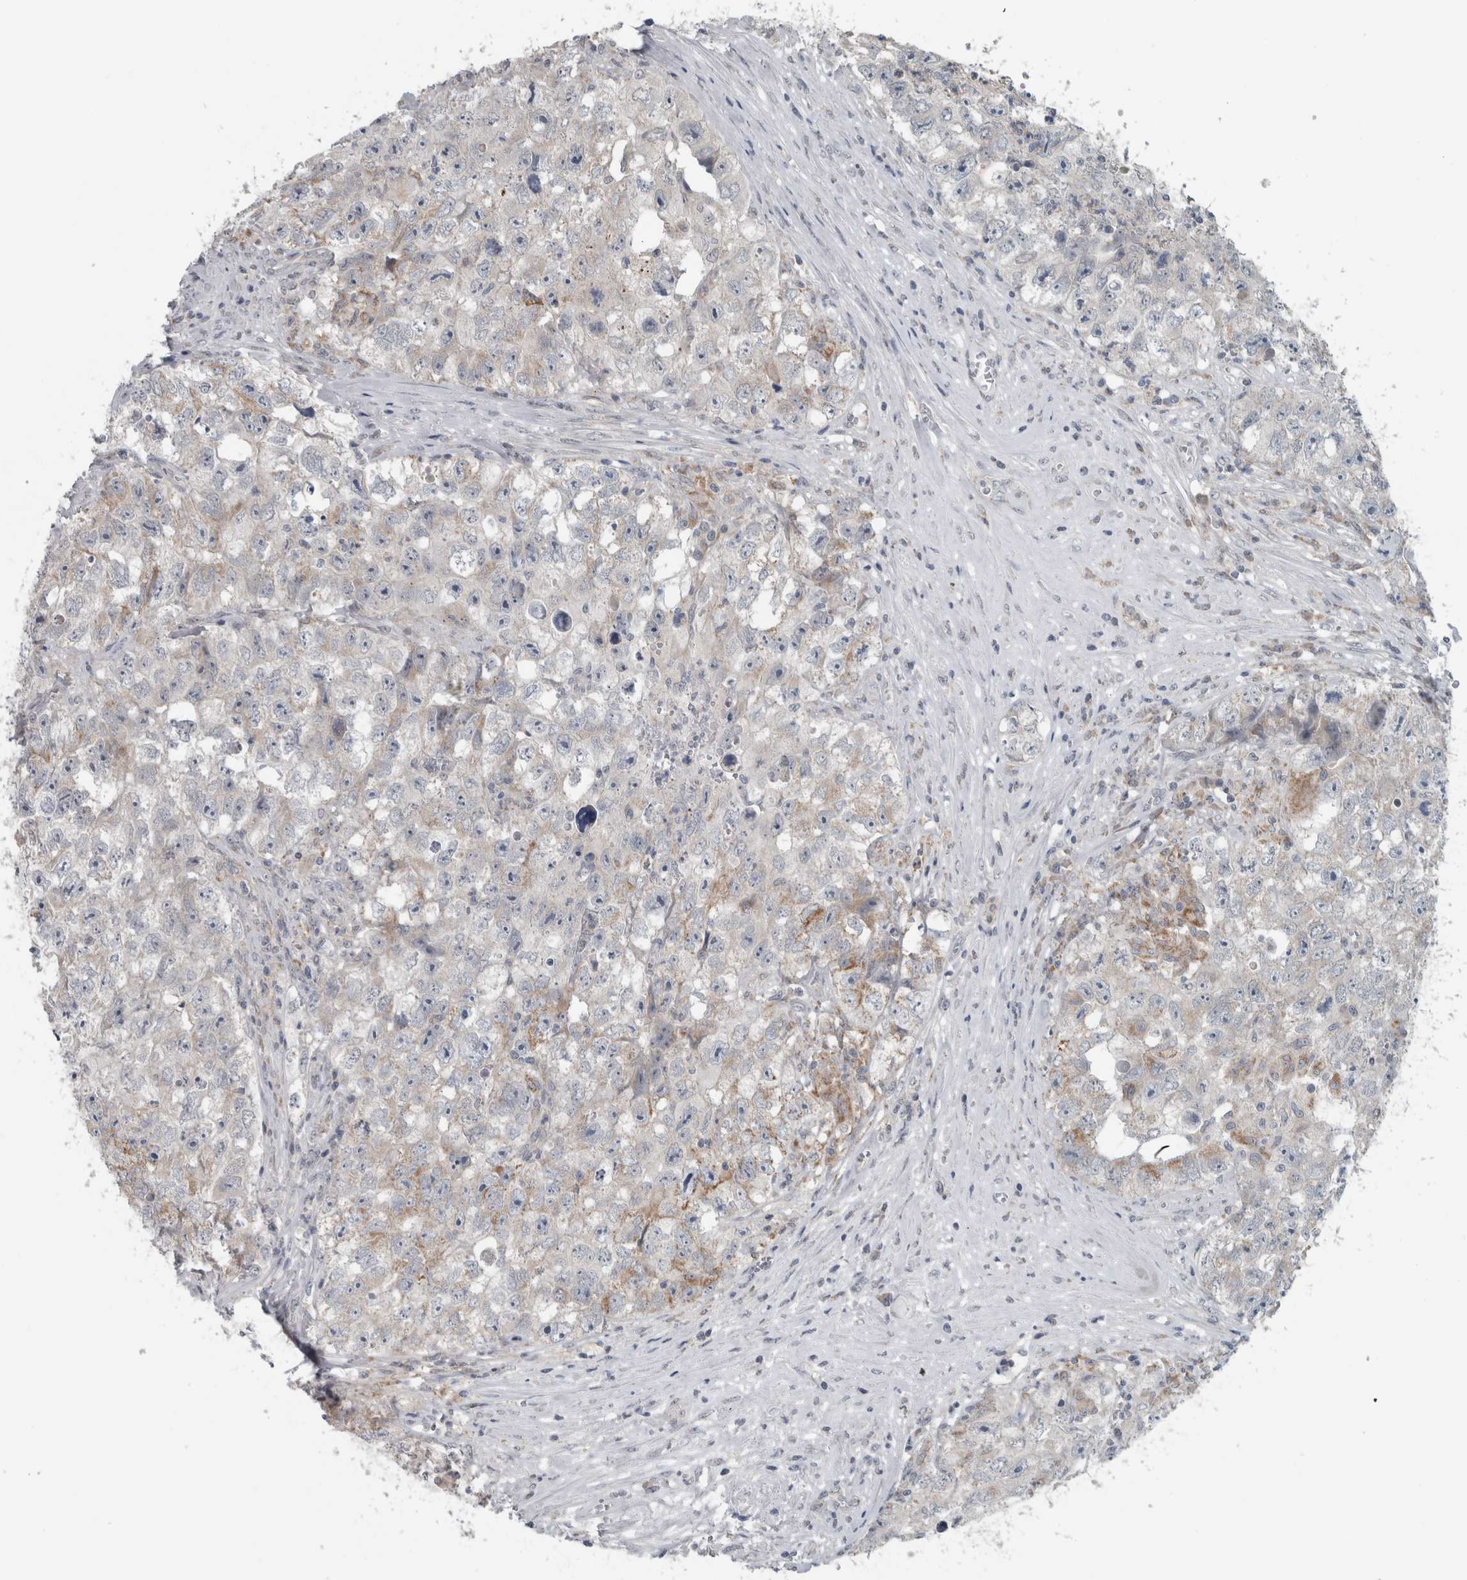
{"staining": {"intensity": "moderate", "quantity": "<25%", "location": "cytoplasmic/membranous"}, "tissue": "testis cancer", "cell_type": "Tumor cells", "image_type": "cancer", "snomed": [{"axis": "morphology", "description": "Seminoma, NOS"}, {"axis": "morphology", "description": "Carcinoma, Embryonal, NOS"}, {"axis": "topography", "description": "Testis"}], "caption": "The immunohistochemical stain labels moderate cytoplasmic/membranous positivity in tumor cells of embryonal carcinoma (testis) tissue.", "gene": "ACSF2", "patient": {"sex": "male", "age": 43}}